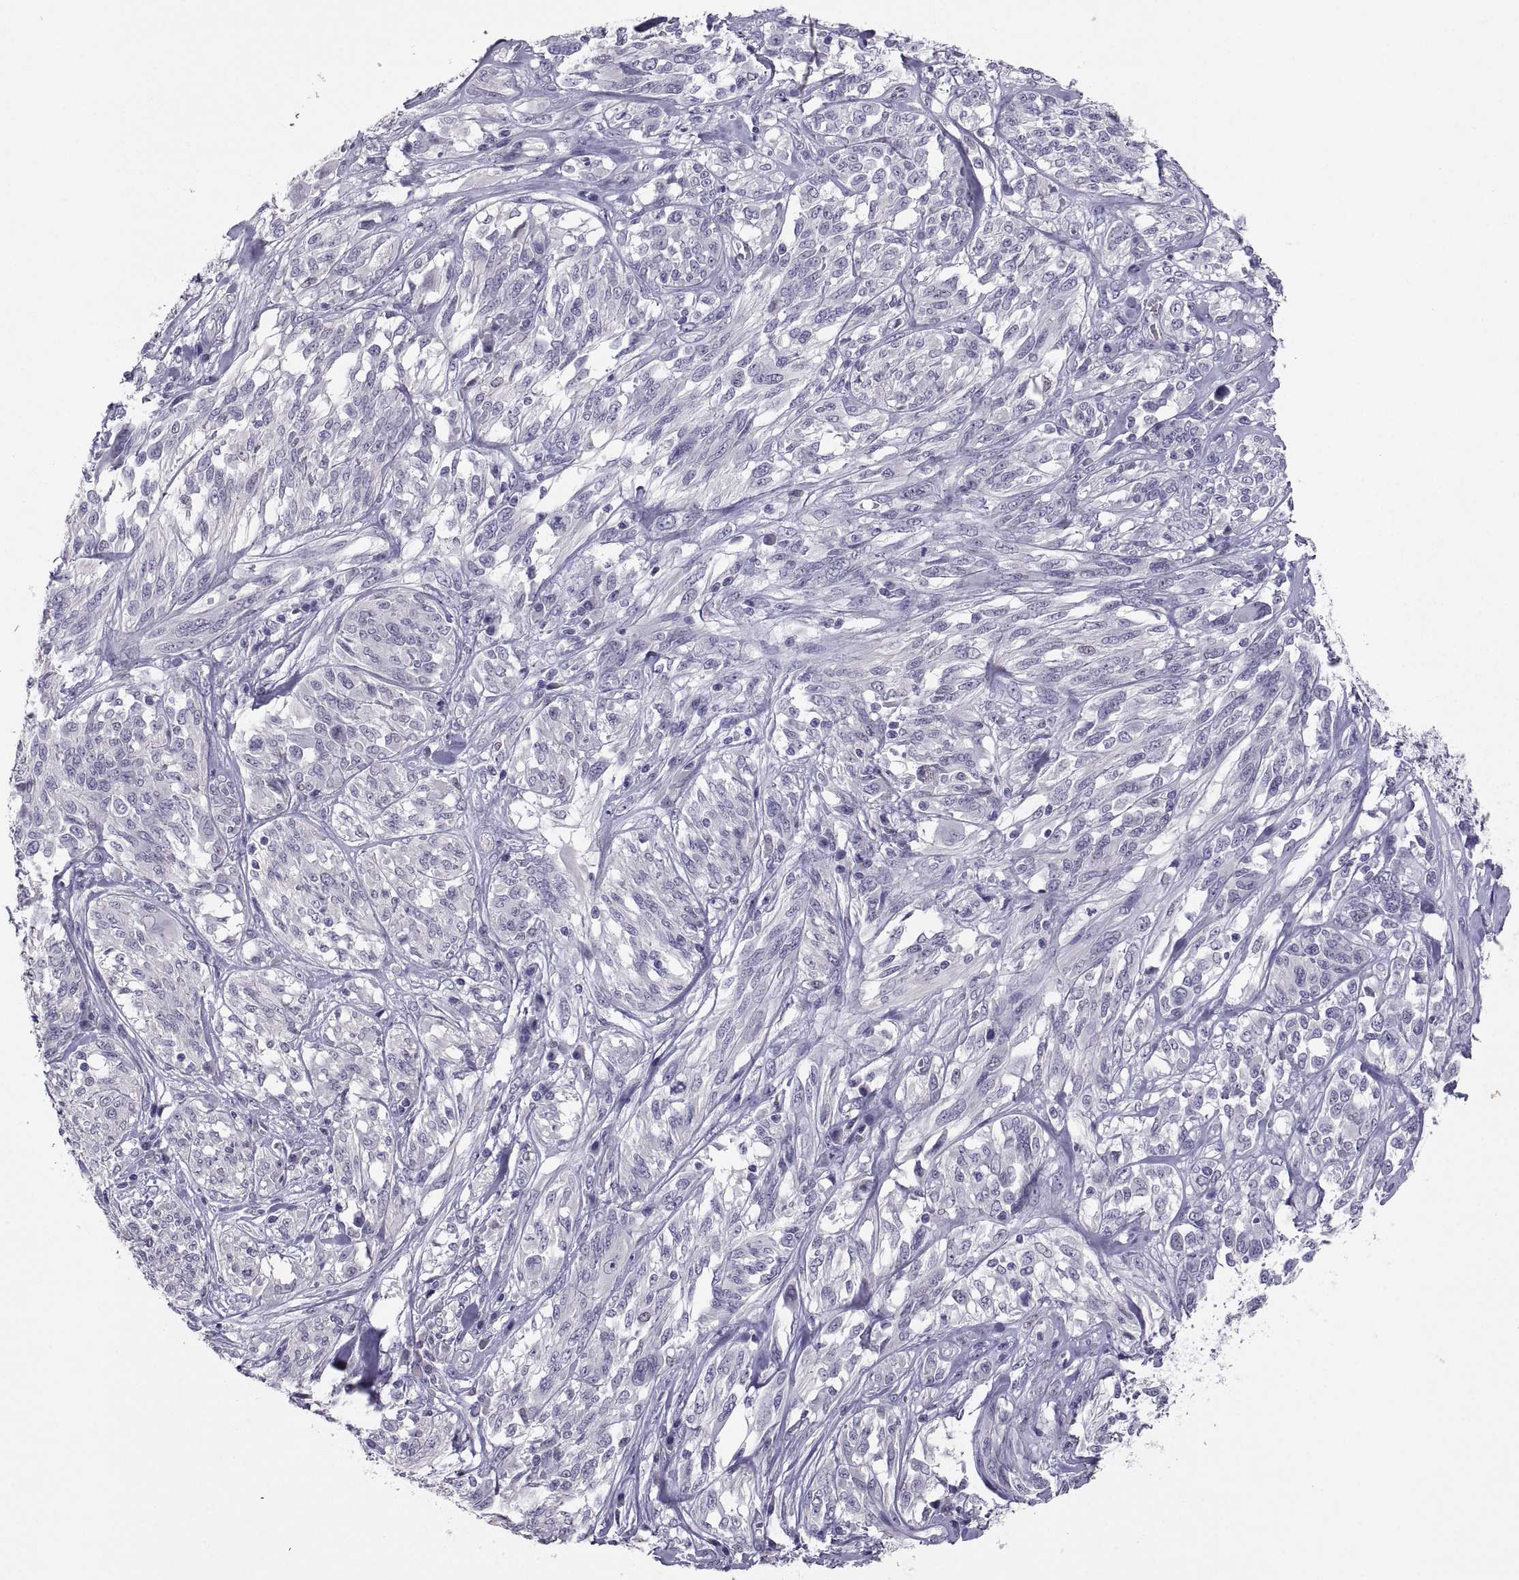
{"staining": {"intensity": "negative", "quantity": "none", "location": "none"}, "tissue": "melanoma", "cell_type": "Tumor cells", "image_type": "cancer", "snomed": [{"axis": "morphology", "description": "Malignant melanoma, NOS"}, {"axis": "topography", "description": "Skin"}], "caption": "DAB (3,3'-diaminobenzidine) immunohistochemical staining of human malignant melanoma displays no significant expression in tumor cells.", "gene": "SOX21", "patient": {"sex": "female", "age": 91}}